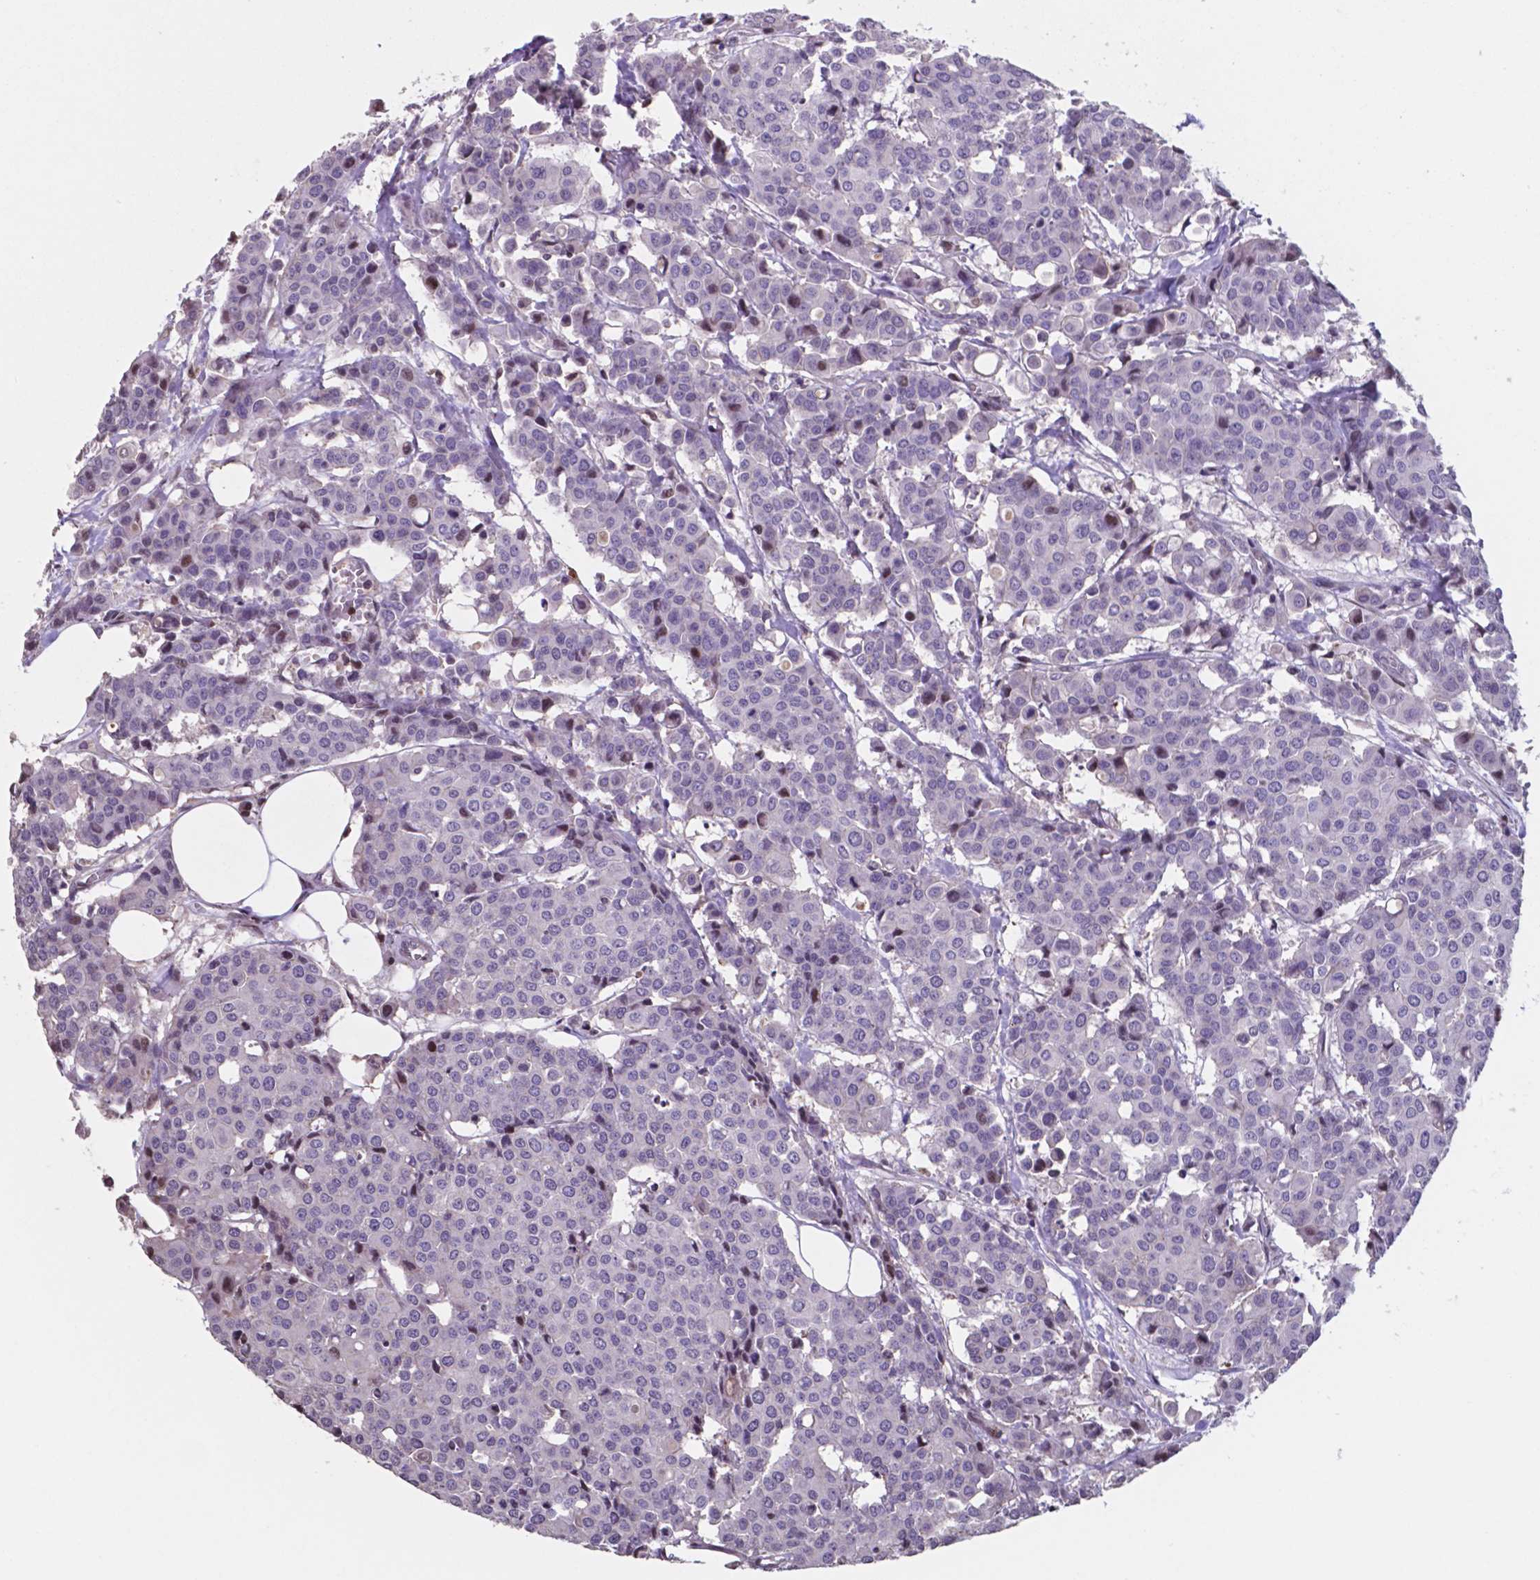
{"staining": {"intensity": "moderate", "quantity": "<25%", "location": "nuclear"}, "tissue": "carcinoid", "cell_type": "Tumor cells", "image_type": "cancer", "snomed": [{"axis": "morphology", "description": "Carcinoid, malignant, NOS"}, {"axis": "topography", "description": "Colon"}], "caption": "Immunohistochemical staining of human carcinoid (malignant) exhibits low levels of moderate nuclear protein expression in approximately <25% of tumor cells.", "gene": "MLC1", "patient": {"sex": "male", "age": 81}}